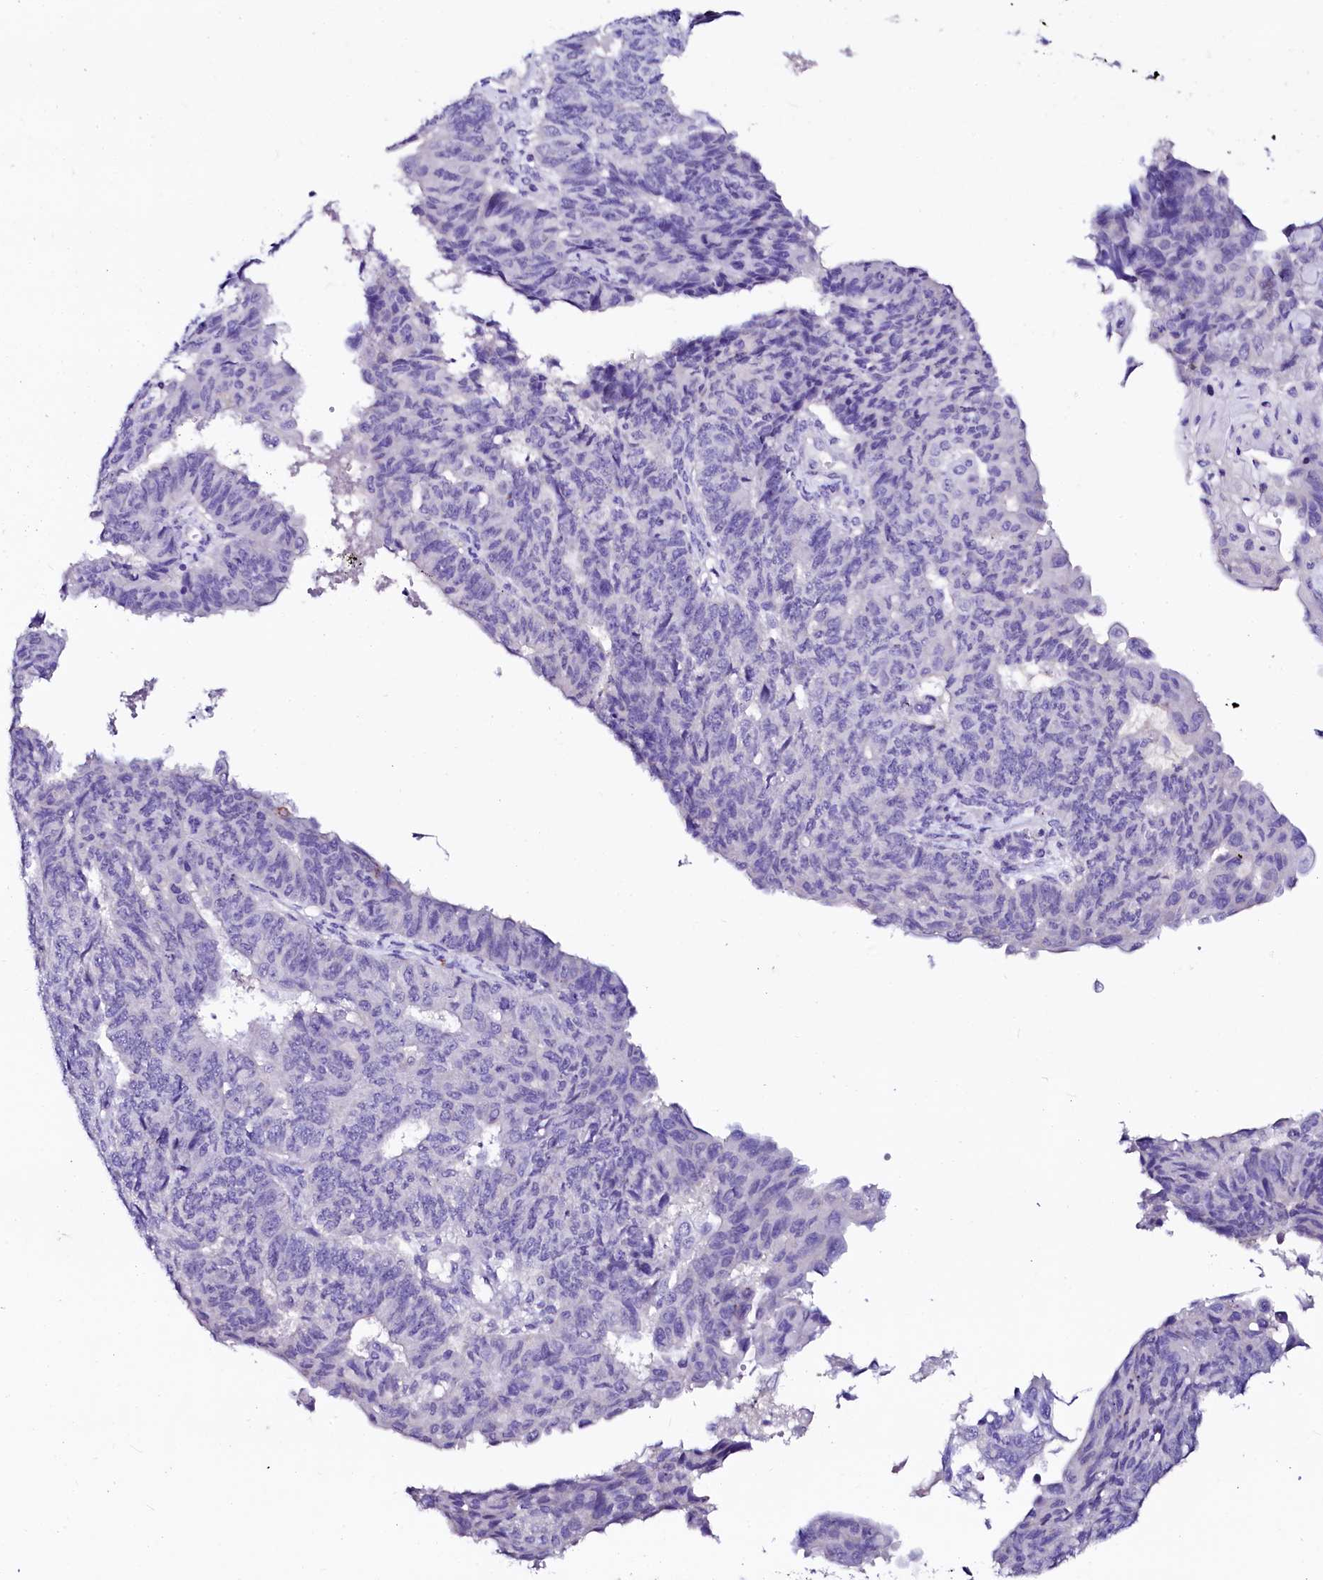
{"staining": {"intensity": "negative", "quantity": "none", "location": "none"}, "tissue": "endometrial cancer", "cell_type": "Tumor cells", "image_type": "cancer", "snomed": [{"axis": "morphology", "description": "Adenocarcinoma, NOS"}, {"axis": "topography", "description": "Endometrium"}], "caption": "Endometrial adenocarcinoma was stained to show a protein in brown. There is no significant positivity in tumor cells.", "gene": "NALF1", "patient": {"sex": "female", "age": 32}}